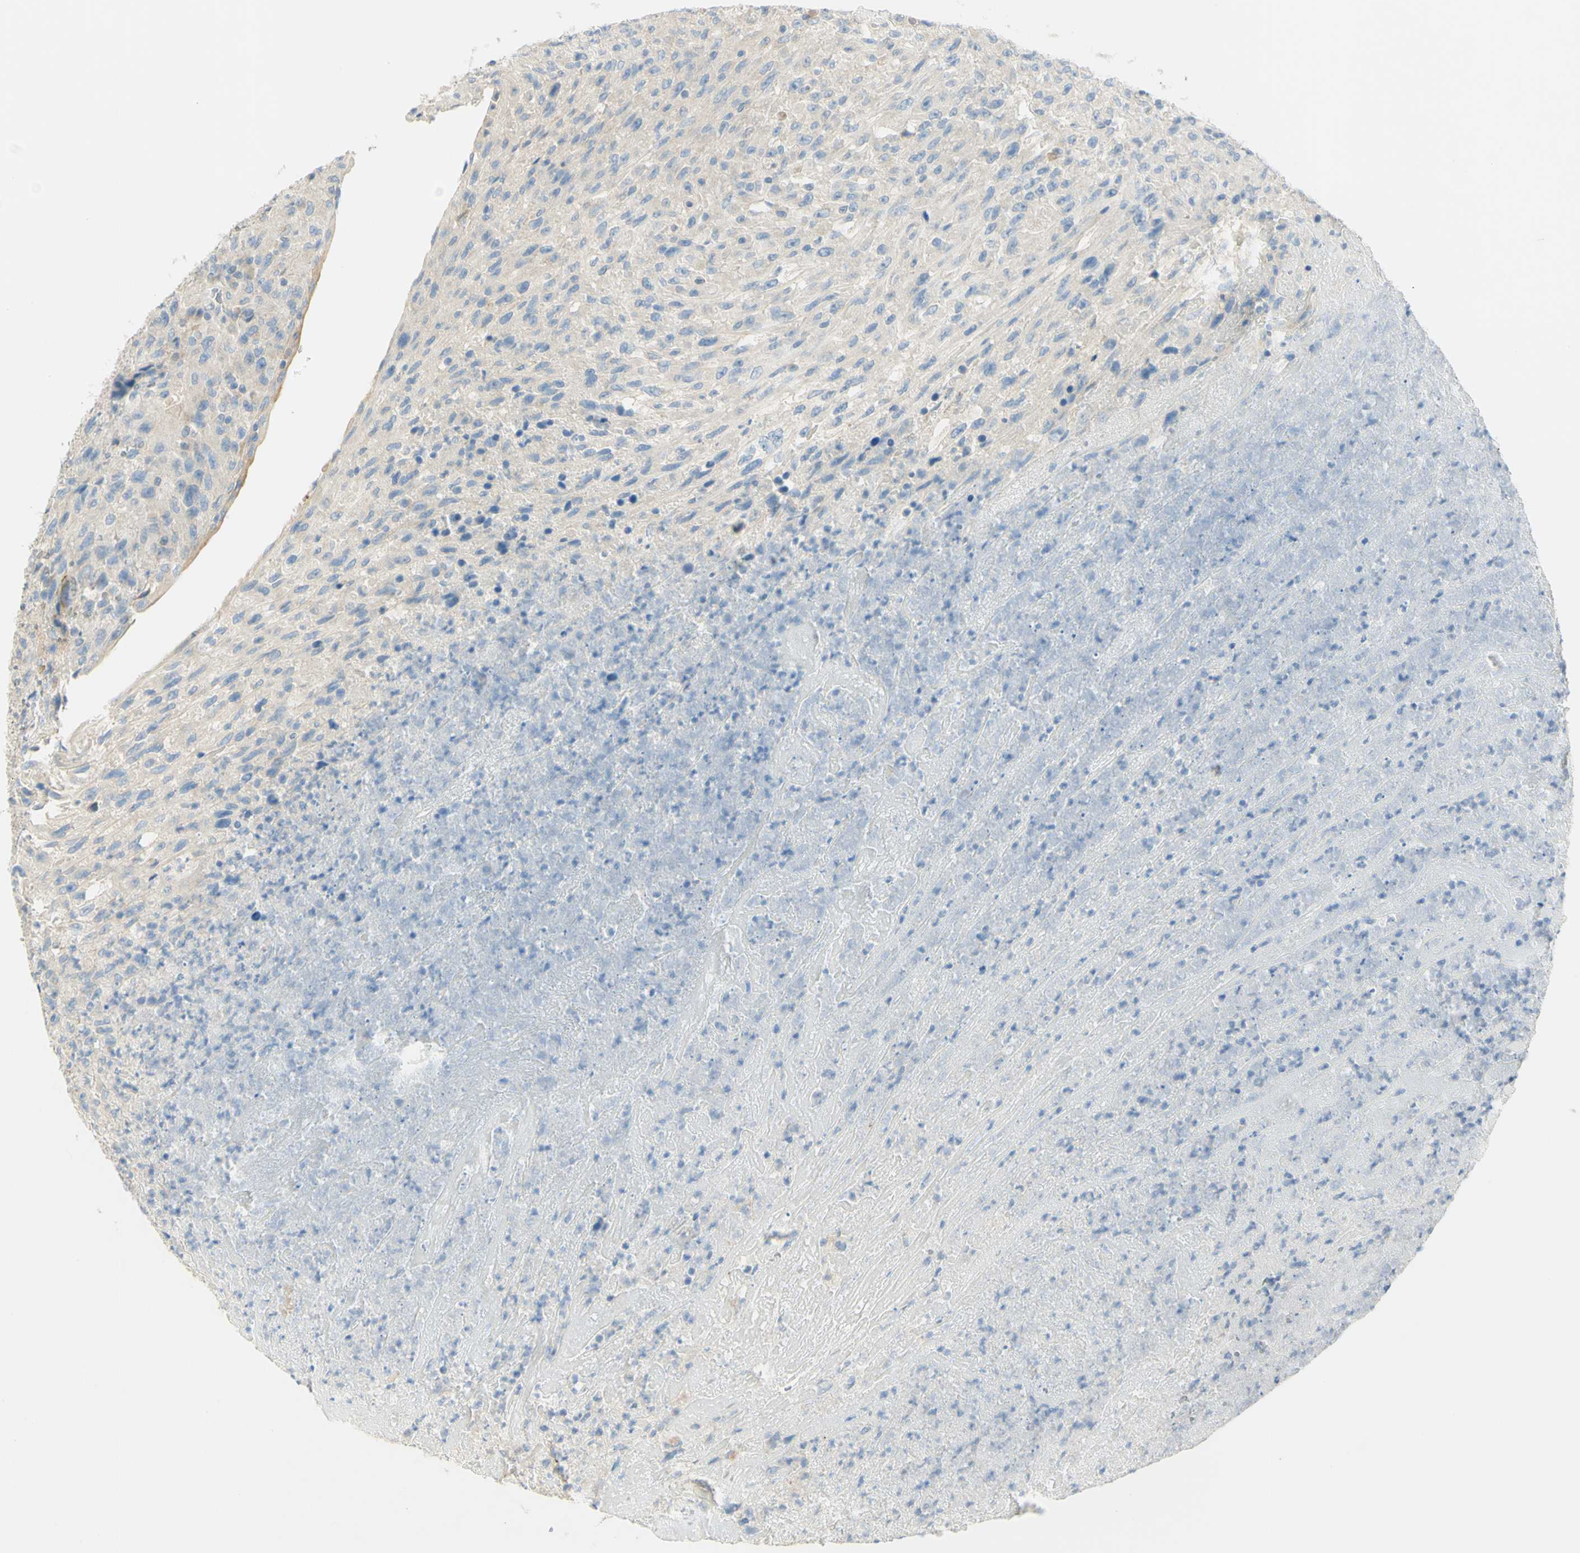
{"staining": {"intensity": "negative", "quantity": "none", "location": "none"}, "tissue": "urothelial cancer", "cell_type": "Tumor cells", "image_type": "cancer", "snomed": [{"axis": "morphology", "description": "Urothelial carcinoma, High grade"}, {"axis": "topography", "description": "Urinary bladder"}], "caption": "This micrograph is of high-grade urothelial carcinoma stained with immunohistochemistry to label a protein in brown with the nuclei are counter-stained blue. There is no positivity in tumor cells.", "gene": "GCNT3", "patient": {"sex": "male", "age": 66}}